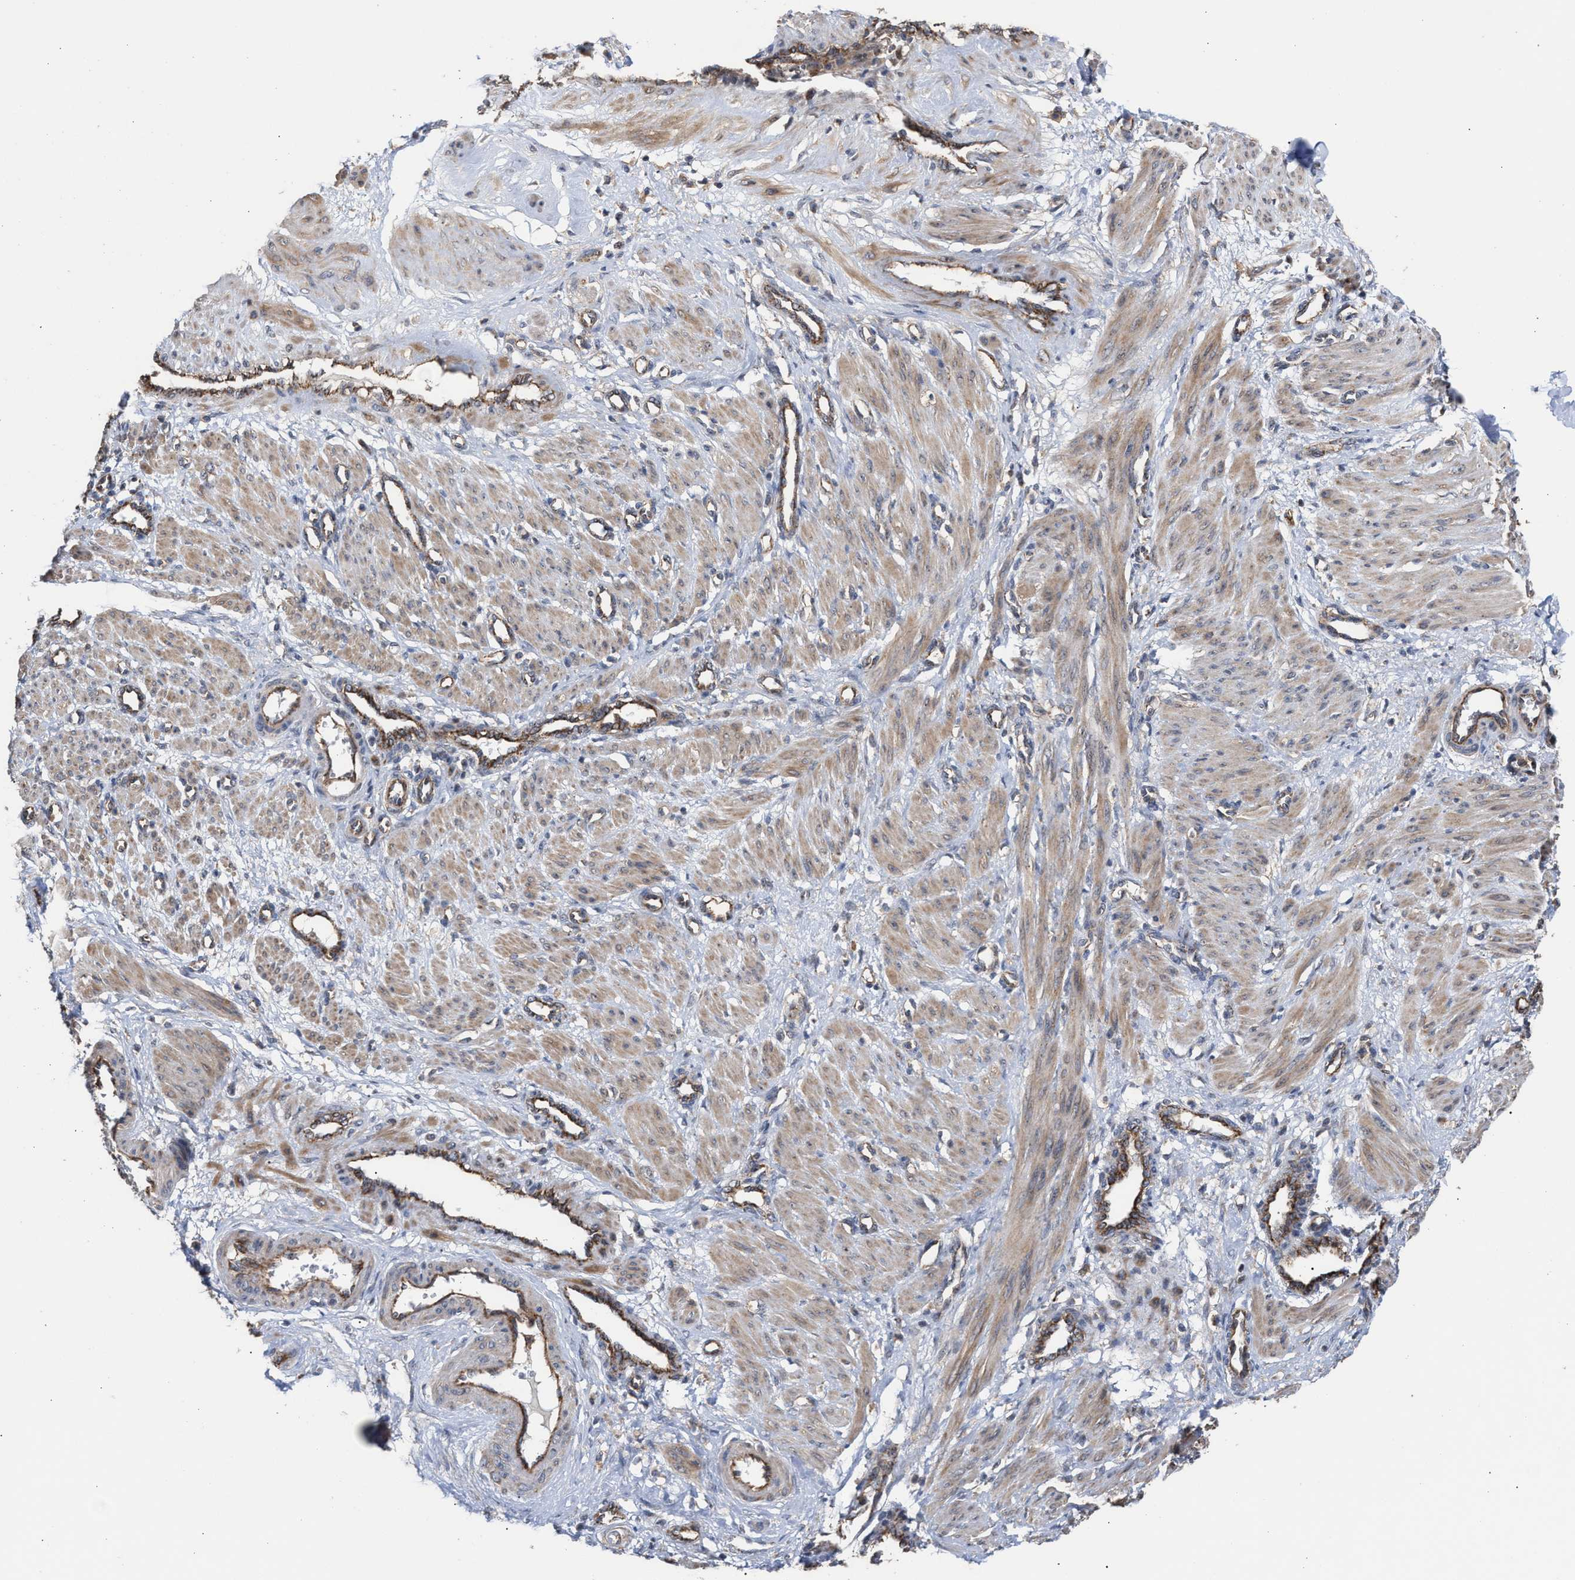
{"staining": {"intensity": "moderate", "quantity": ">75%", "location": "cytoplasmic/membranous"}, "tissue": "smooth muscle", "cell_type": "Smooth muscle cells", "image_type": "normal", "snomed": [{"axis": "morphology", "description": "Normal tissue, NOS"}, {"axis": "topography", "description": "Endometrium"}], "caption": "Protein staining of benign smooth muscle exhibits moderate cytoplasmic/membranous positivity in approximately >75% of smooth muscle cells.", "gene": "EXOSC2", "patient": {"sex": "female", "age": 33}}